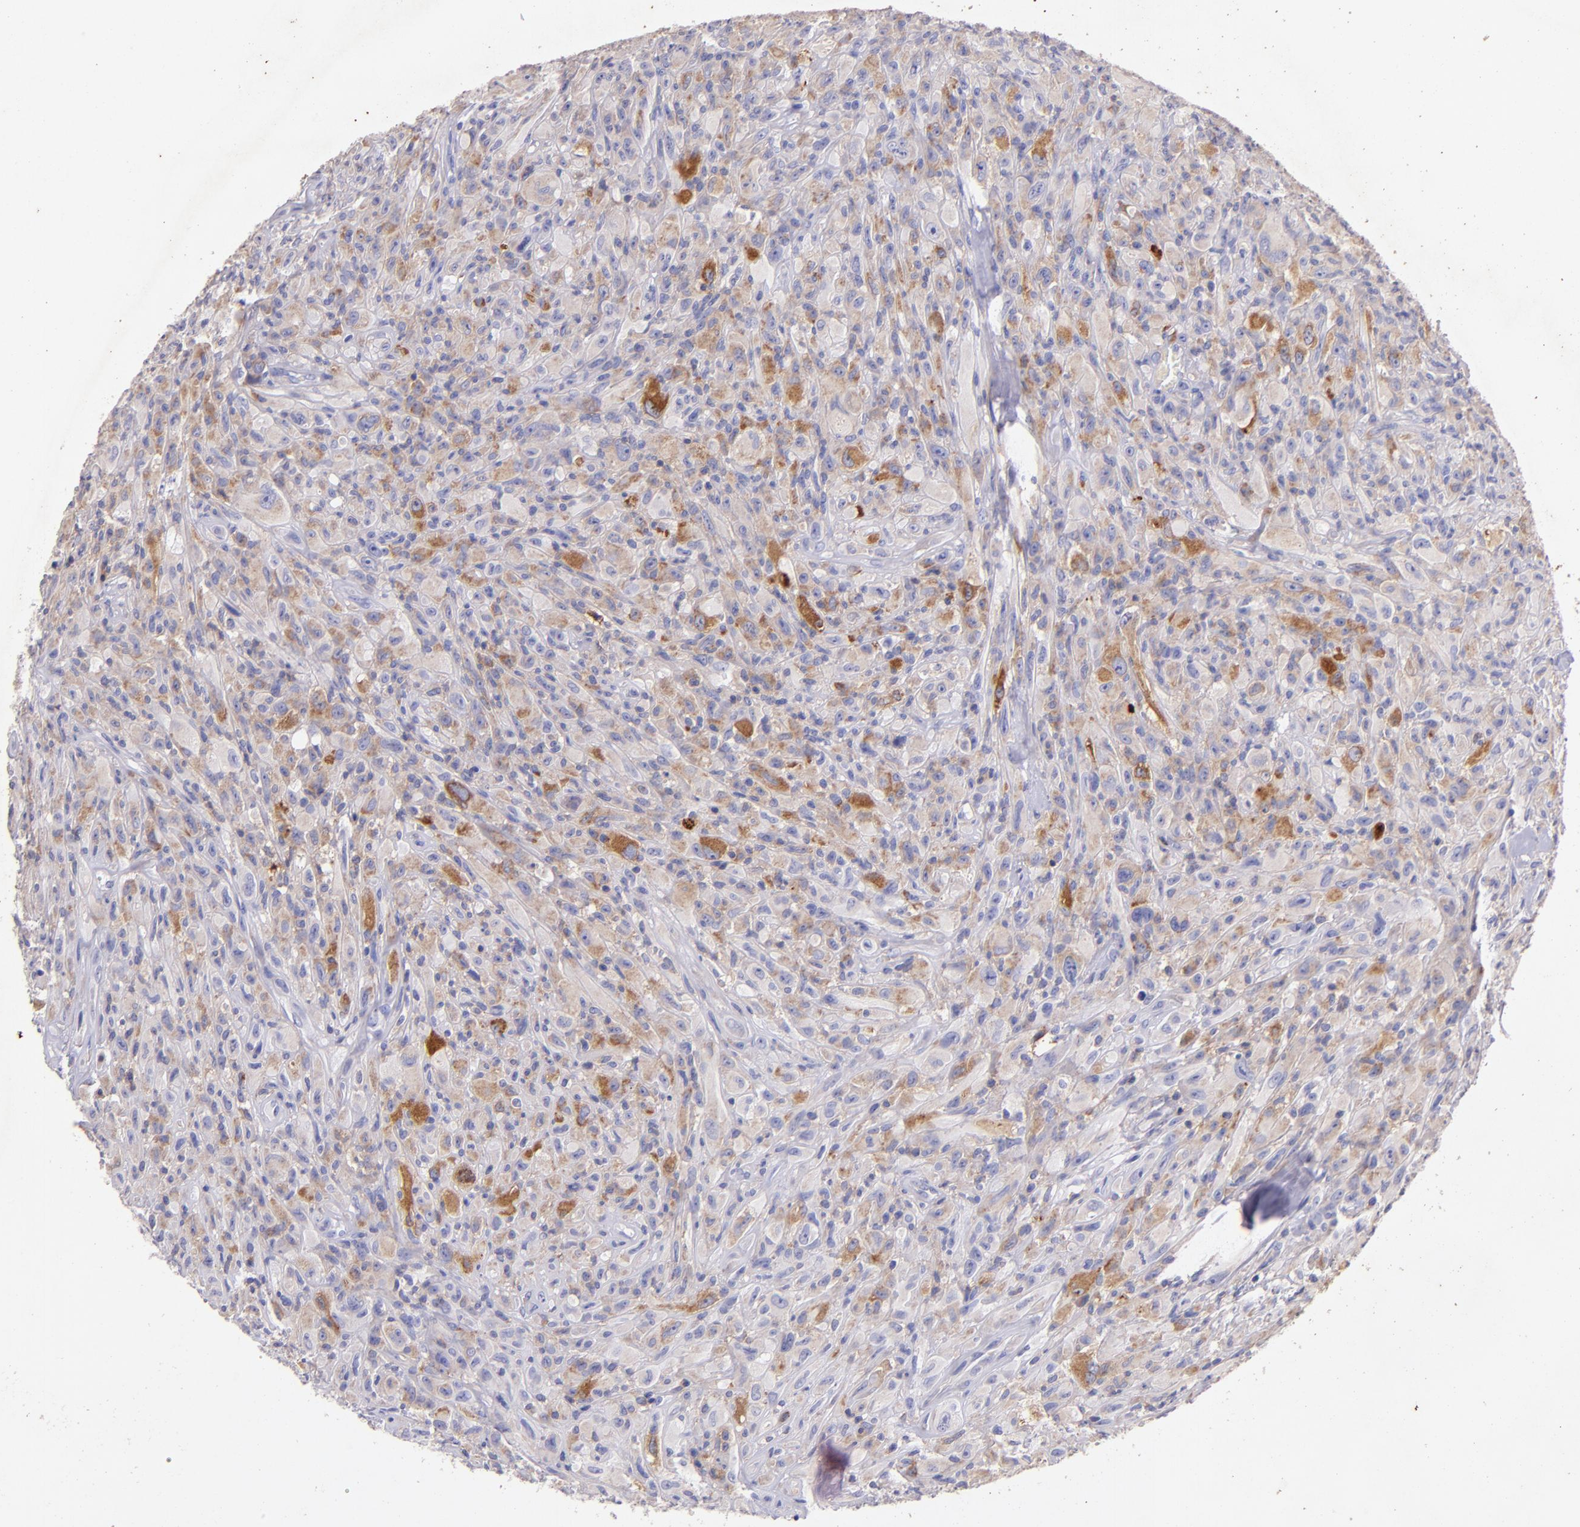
{"staining": {"intensity": "strong", "quantity": ">75%", "location": "cytoplasmic/membranous"}, "tissue": "glioma", "cell_type": "Tumor cells", "image_type": "cancer", "snomed": [{"axis": "morphology", "description": "Glioma, malignant, High grade"}, {"axis": "topography", "description": "Brain"}], "caption": "Protein analysis of malignant glioma (high-grade) tissue demonstrates strong cytoplasmic/membranous positivity in approximately >75% of tumor cells.", "gene": "RET", "patient": {"sex": "male", "age": 48}}